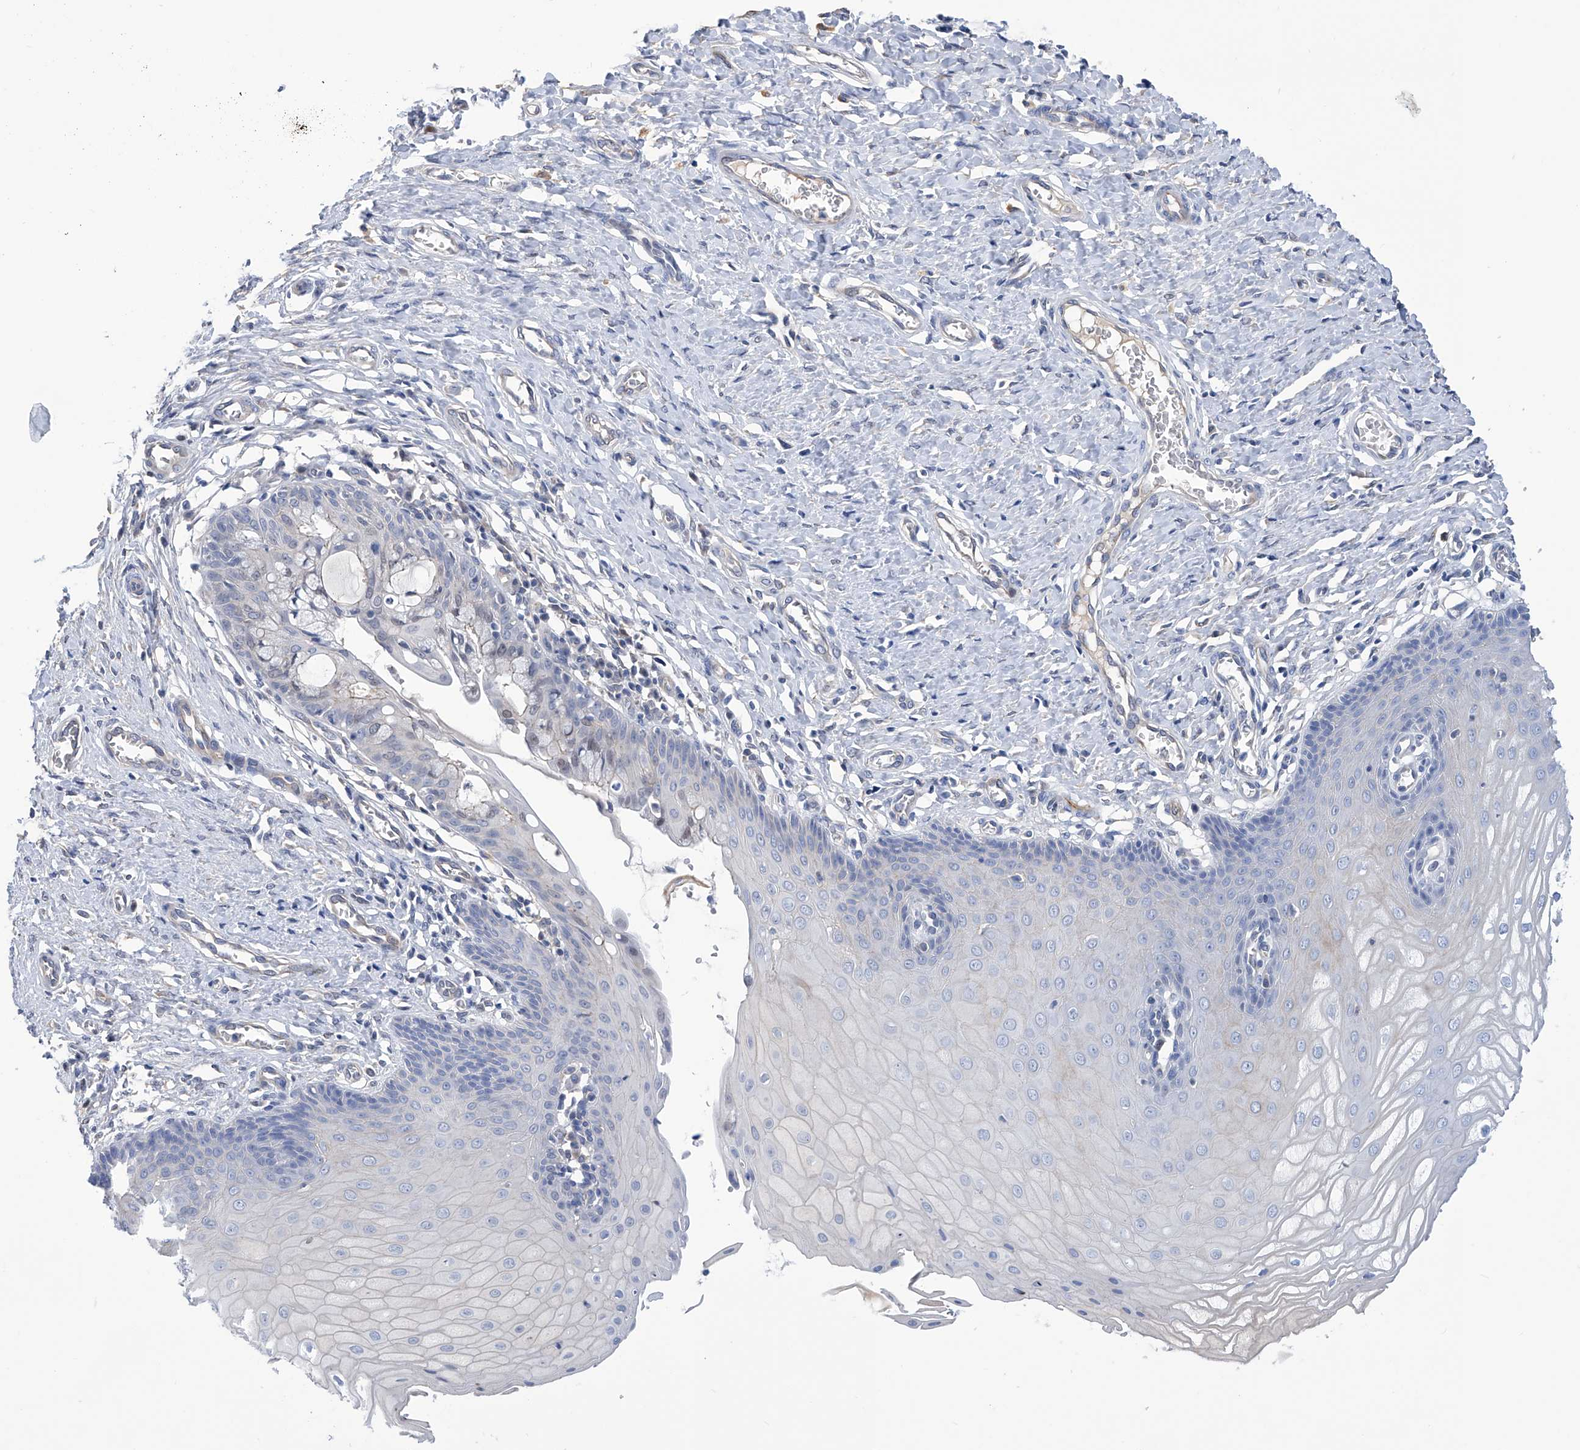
{"staining": {"intensity": "negative", "quantity": "none", "location": "none"}, "tissue": "cervix", "cell_type": "Glandular cells", "image_type": "normal", "snomed": [{"axis": "morphology", "description": "Normal tissue, NOS"}, {"axis": "topography", "description": "Cervix"}], "caption": "Immunohistochemical staining of unremarkable human cervix shows no significant positivity in glandular cells.", "gene": "PGM3", "patient": {"sex": "female", "age": 55}}